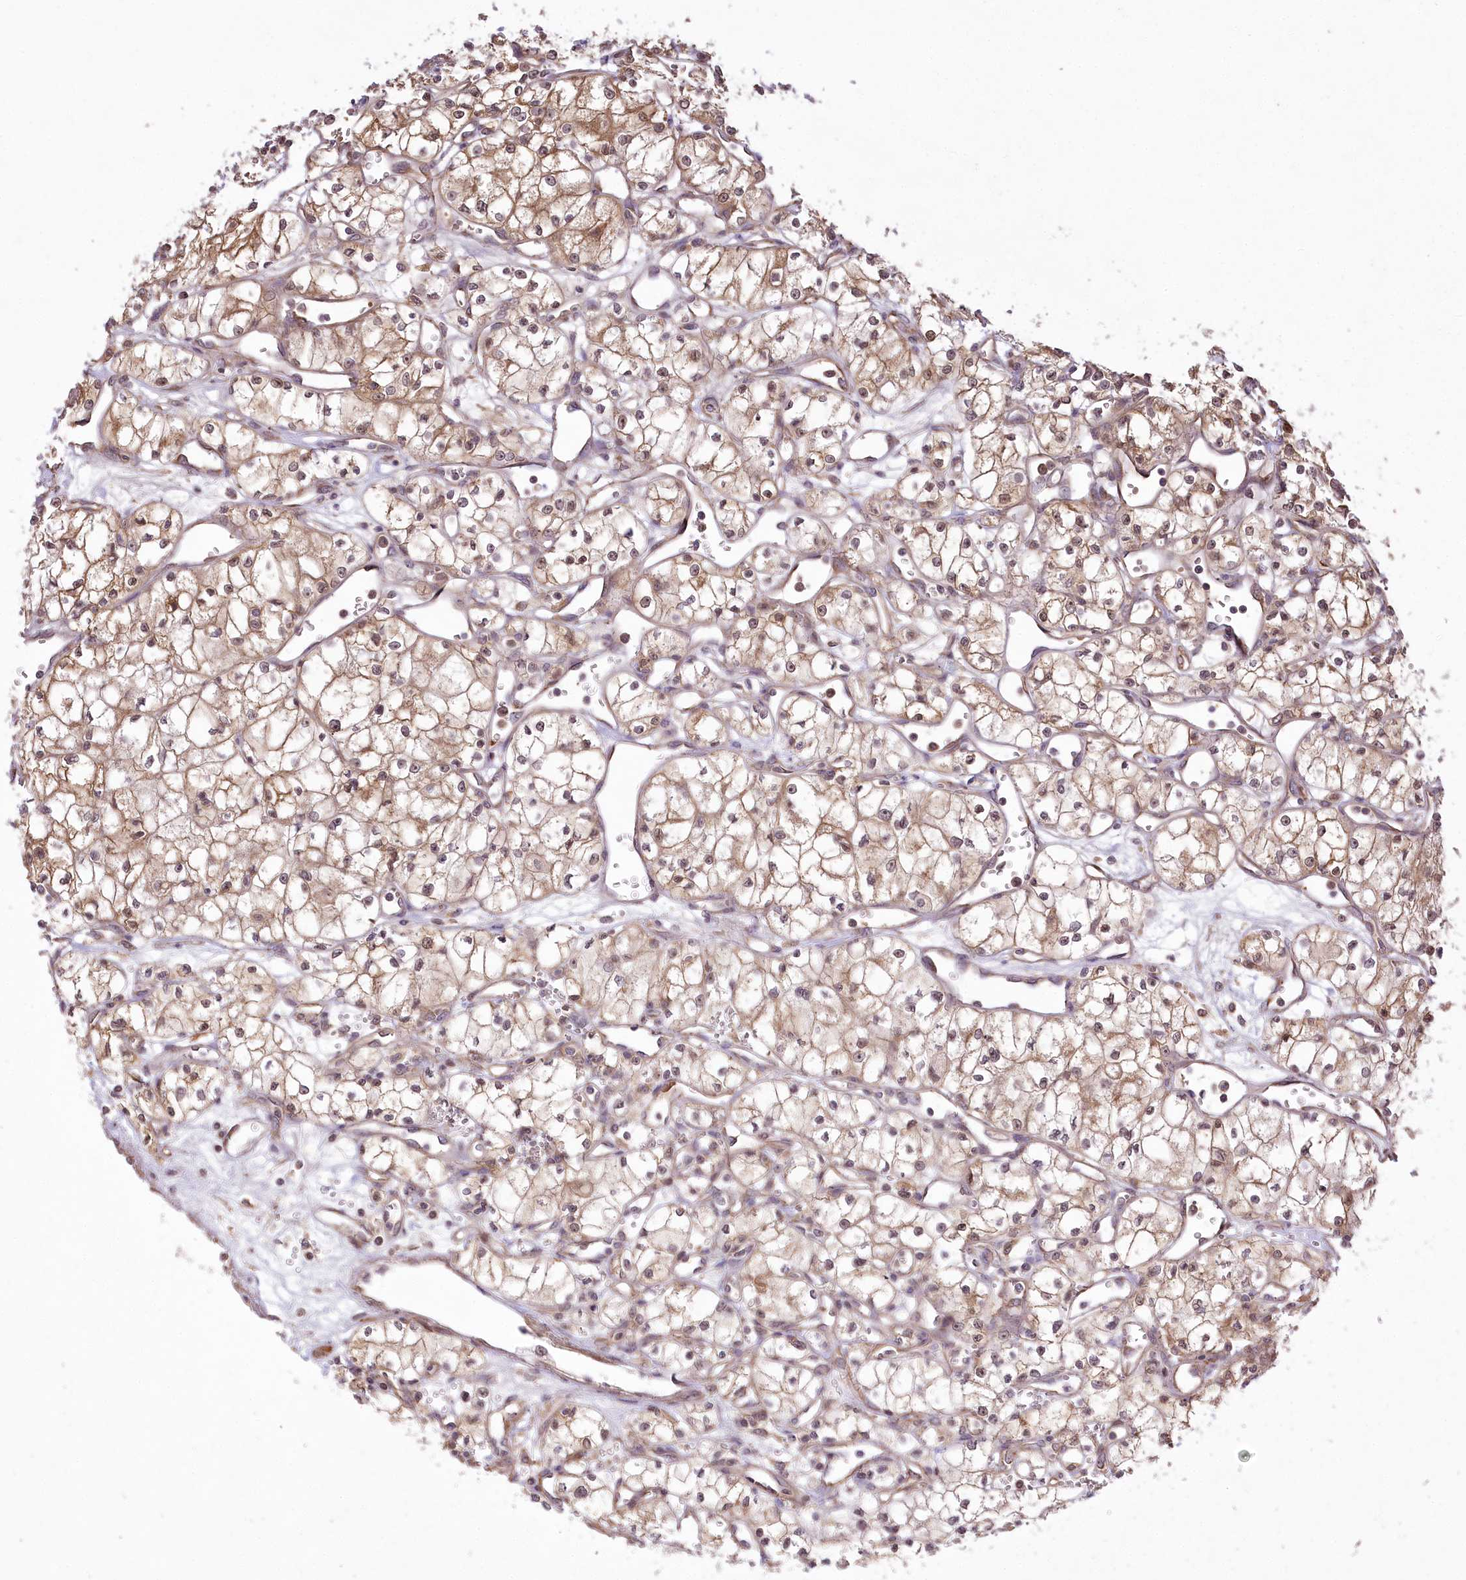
{"staining": {"intensity": "weak", "quantity": ">75%", "location": "cytoplasmic/membranous"}, "tissue": "renal cancer", "cell_type": "Tumor cells", "image_type": "cancer", "snomed": [{"axis": "morphology", "description": "Adenocarcinoma, NOS"}, {"axis": "topography", "description": "Kidney"}], "caption": "DAB (3,3'-diaminobenzidine) immunohistochemical staining of human adenocarcinoma (renal) reveals weak cytoplasmic/membranous protein staining in approximately >75% of tumor cells. (DAB (3,3'-diaminobenzidine) IHC, brown staining for protein, blue staining for nuclei).", "gene": "SERGEF", "patient": {"sex": "male", "age": 59}}